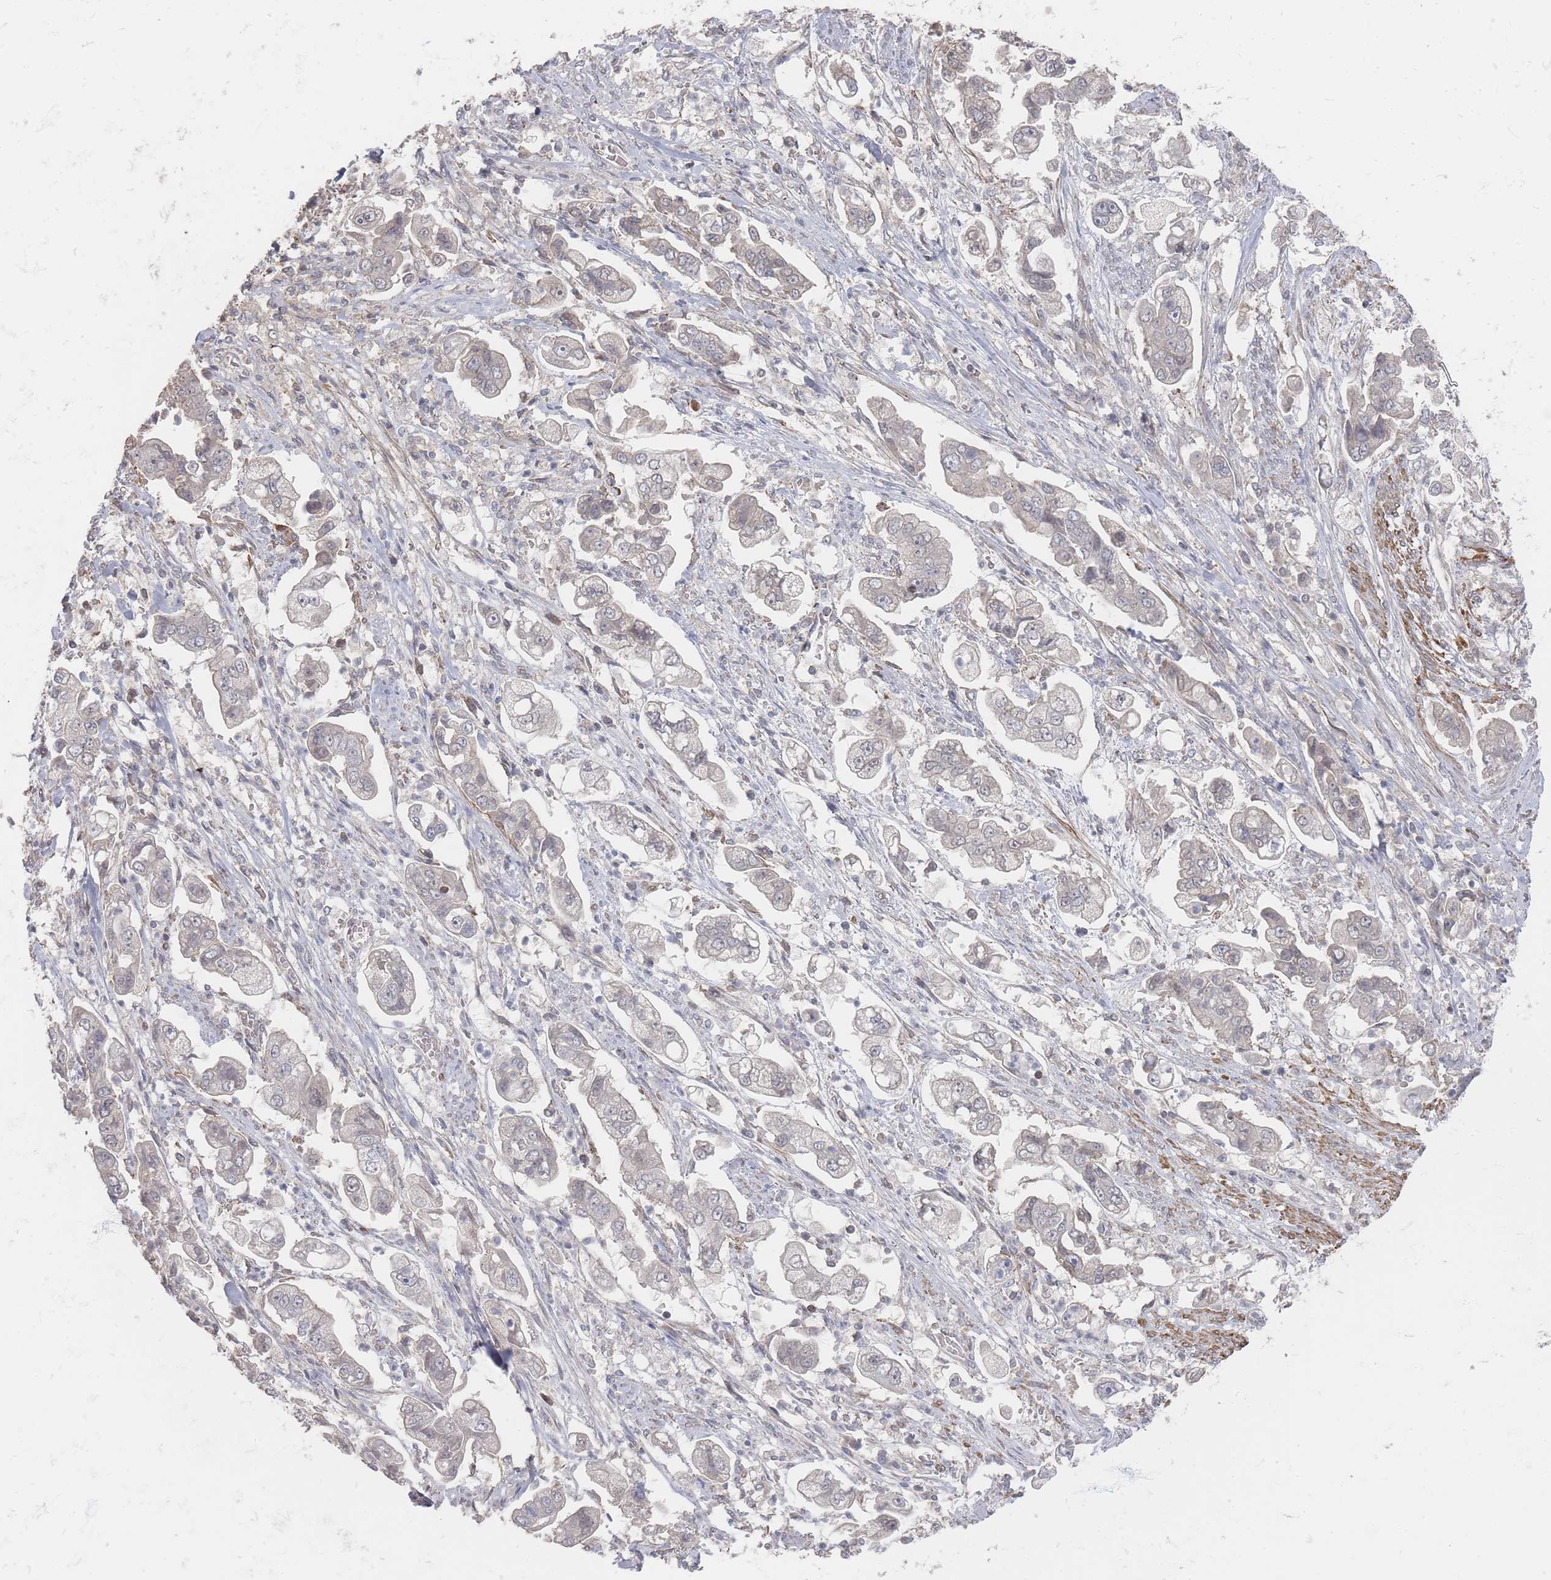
{"staining": {"intensity": "negative", "quantity": "none", "location": "none"}, "tissue": "stomach cancer", "cell_type": "Tumor cells", "image_type": "cancer", "snomed": [{"axis": "morphology", "description": "Adenocarcinoma, NOS"}, {"axis": "topography", "description": "Stomach"}], "caption": "Stomach cancer (adenocarcinoma) was stained to show a protein in brown. There is no significant positivity in tumor cells. (DAB IHC visualized using brightfield microscopy, high magnification).", "gene": "GLE1", "patient": {"sex": "male", "age": 62}}